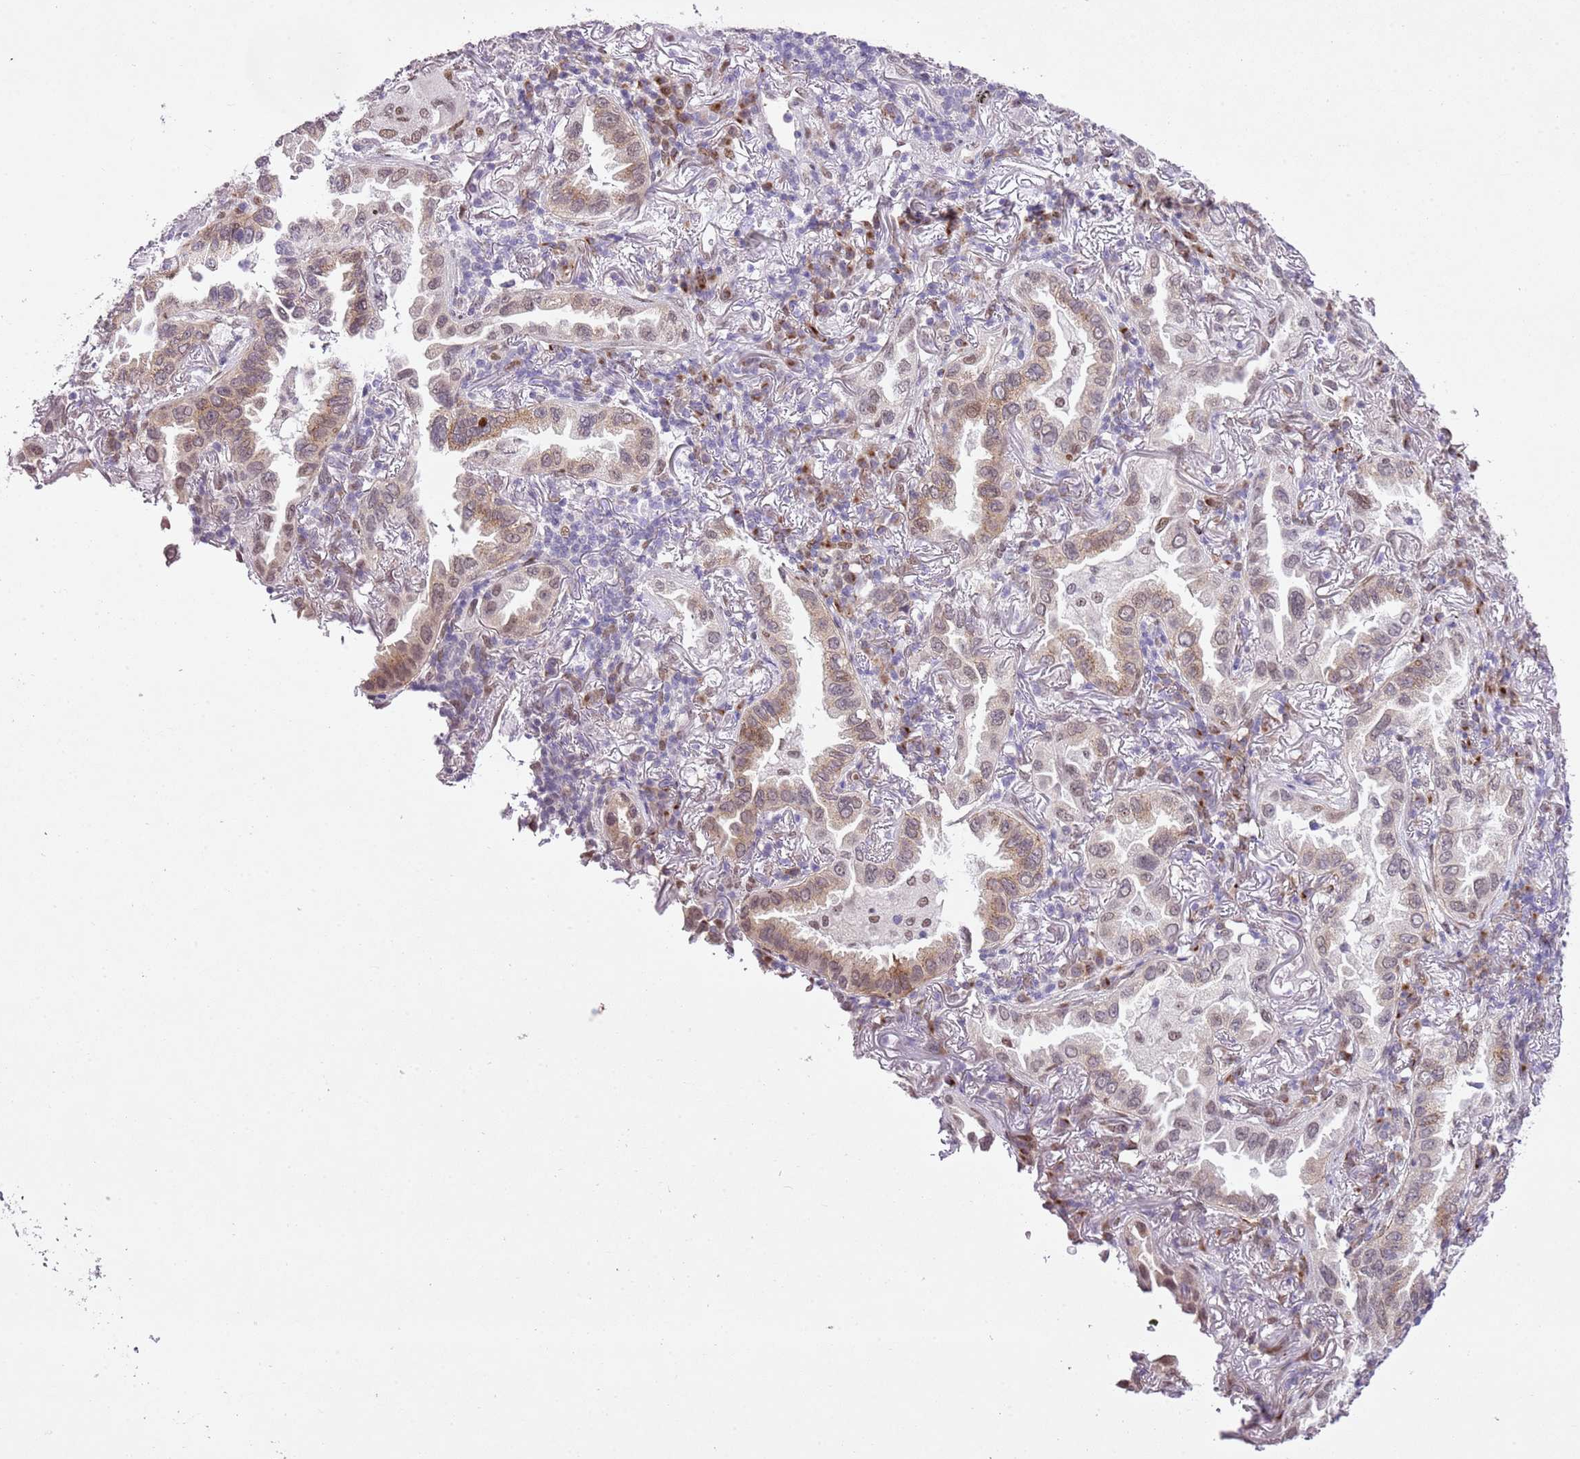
{"staining": {"intensity": "moderate", "quantity": "25%-75%", "location": "cytoplasmic/membranous,nuclear"}, "tissue": "lung cancer", "cell_type": "Tumor cells", "image_type": "cancer", "snomed": [{"axis": "morphology", "description": "Adenocarcinoma, NOS"}, {"axis": "topography", "description": "Lung"}], "caption": "The photomicrograph shows immunohistochemical staining of lung cancer (adenocarcinoma). There is moderate cytoplasmic/membranous and nuclear positivity is seen in about 25%-75% of tumor cells.", "gene": "NACC2", "patient": {"sex": "female", "age": 69}}